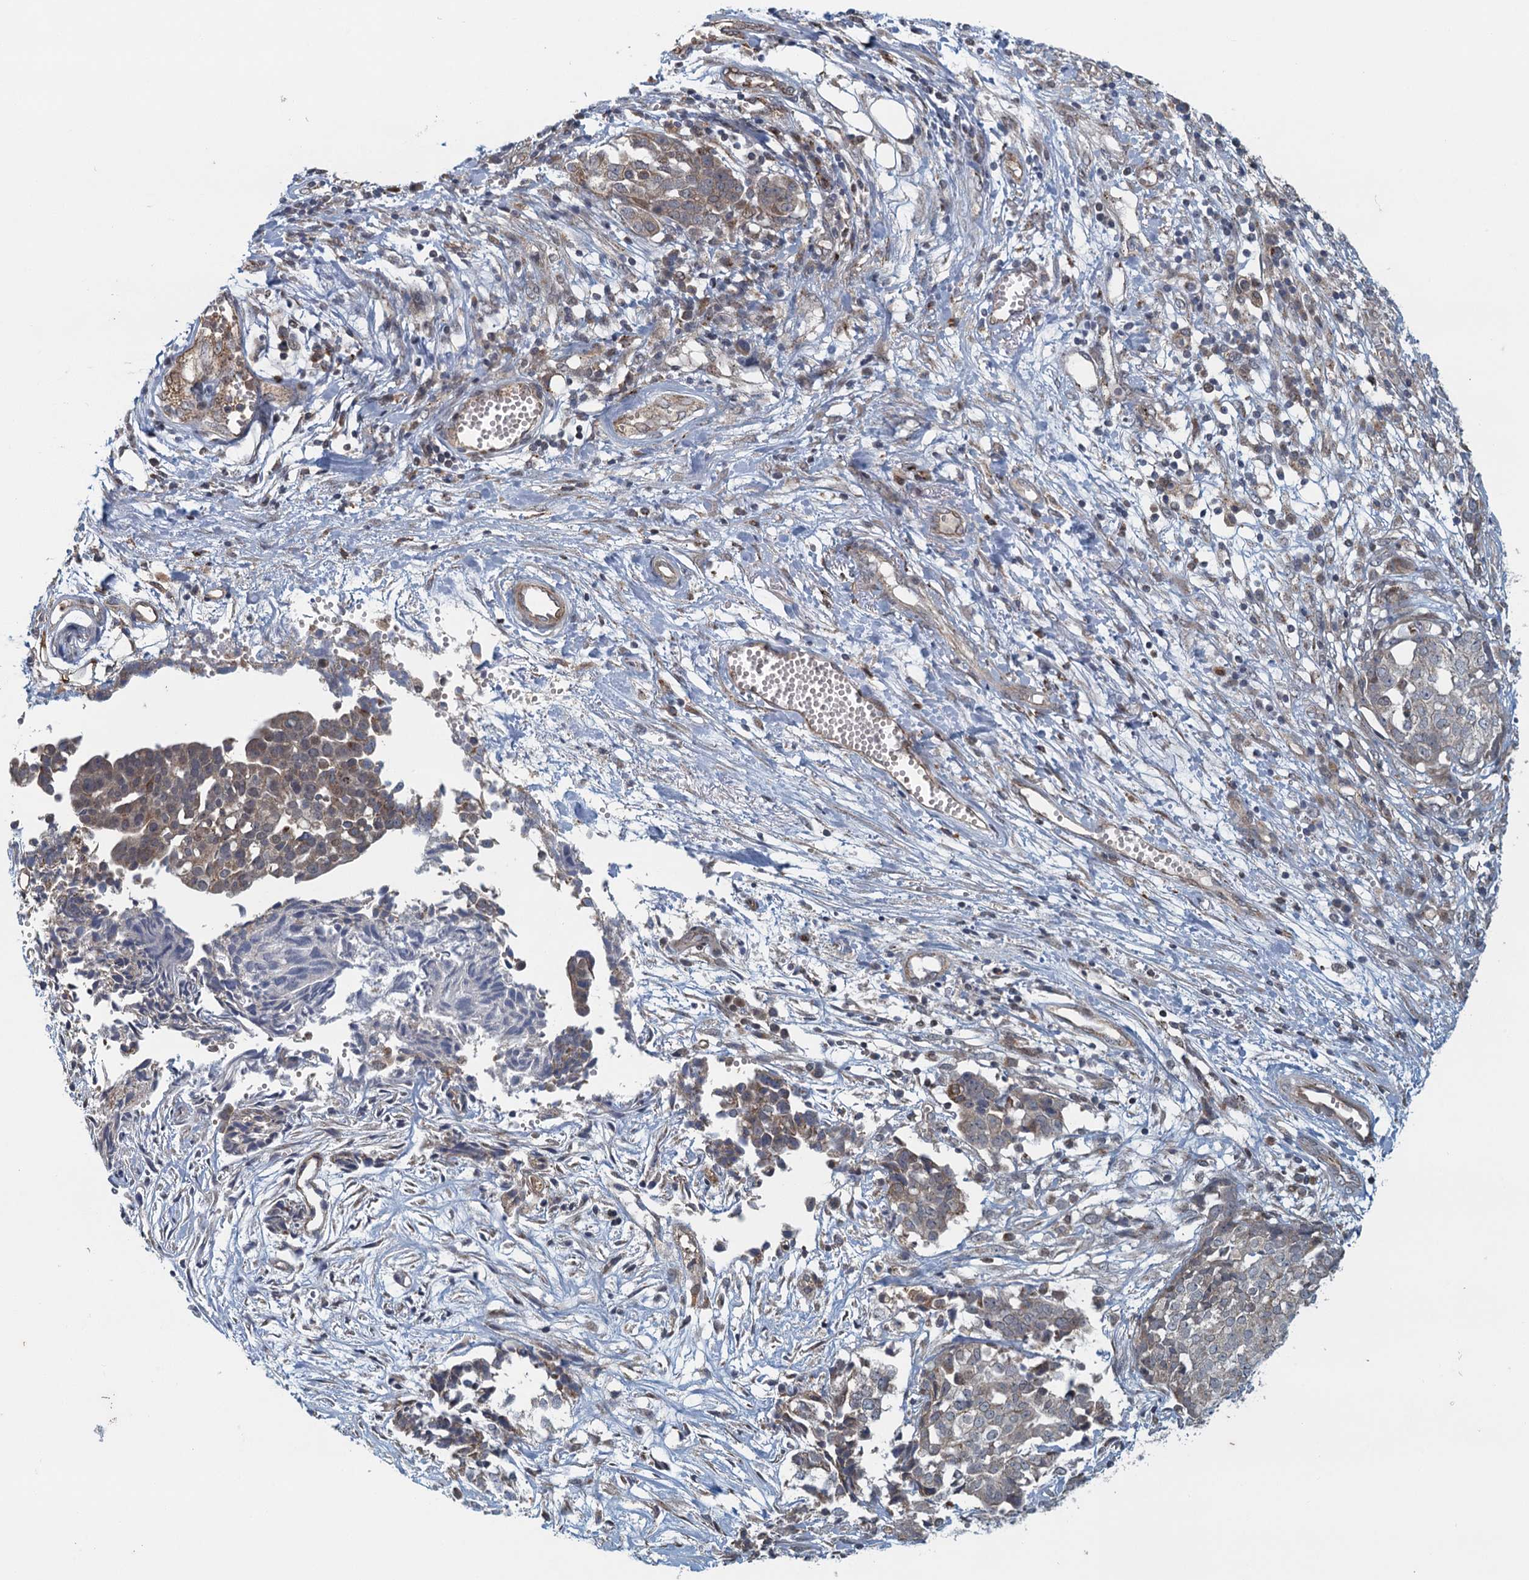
{"staining": {"intensity": "weak", "quantity": "<25%", "location": "cytoplasmic/membranous"}, "tissue": "ovarian cancer", "cell_type": "Tumor cells", "image_type": "cancer", "snomed": [{"axis": "morphology", "description": "Cystadenocarcinoma, serous, NOS"}, {"axis": "topography", "description": "Soft tissue"}, {"axis": "topography", "description": "Ovary"}], "caption": "An immunohistochemistry (IHC) histopathology image of ovarian cancer (serous cystadenocarcinoma) is shown. There is no staining in tumor cells of ovarian cancer (serous cystadenocarcinoma).", "gene": "NLRP10", "patient": {"sex": "female", "age": 57}}